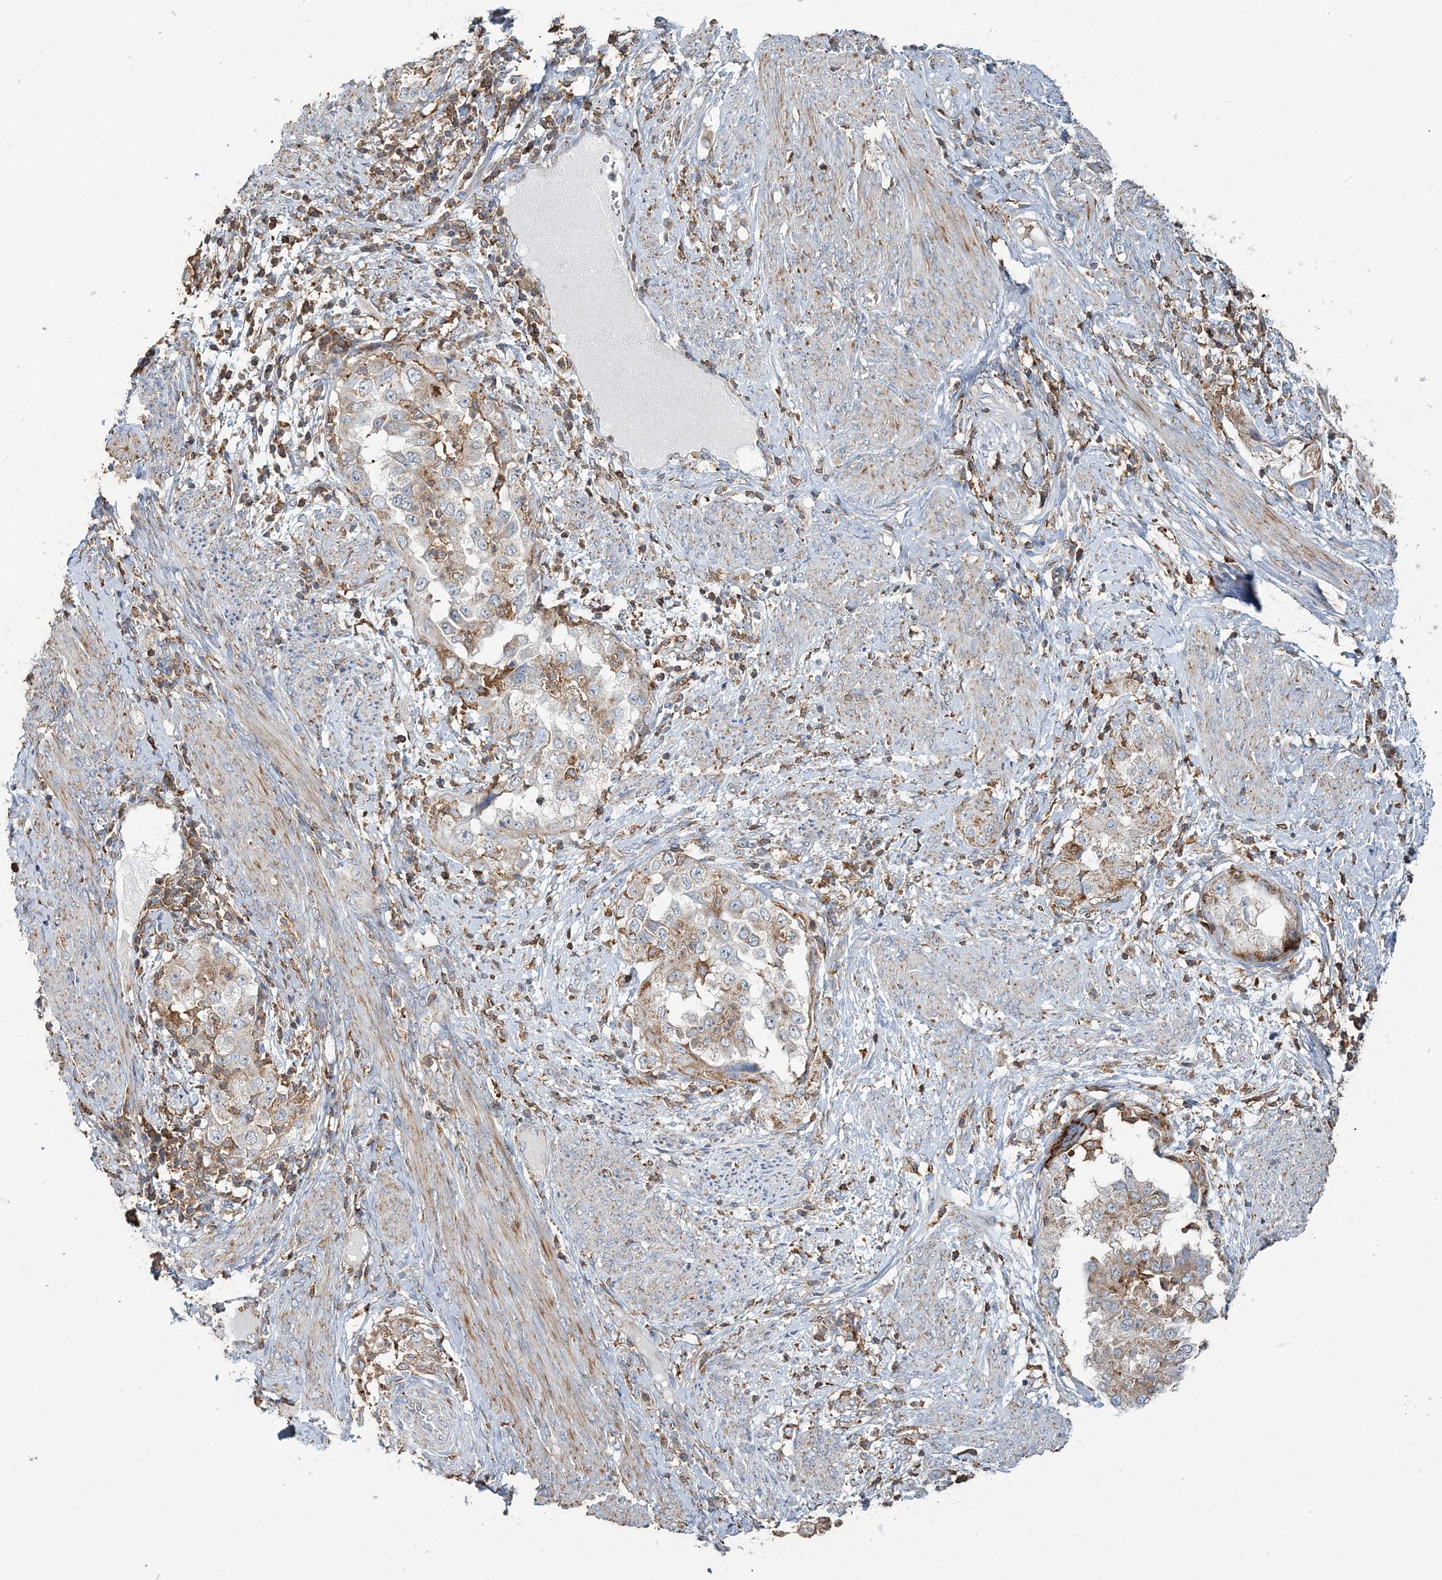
{"staining": {"intensity": "moderate", "quantity": ">75%", "location": "cytoplasmic/membranous"}, "tissue": "endometrial cancer", "cell_type": "Tumor cells", "image_type": "cancer", "snomed": [{"axis": "morphology", "description": "Adenocarcinoma, NOS"}, {"axis": "topography", "description": "Endometrium"}], "caption": "Immunohistochemistry (DAB (3,3'-diaminobenzidine)) staining of human adenocarcinoma (endometrial) demonstrates moderate cytoplasmic/membranous protein expression in approximately >75% of tumor cells.", "gene": "TMLHE", "patient": {"sex": "female", "age": 85}}